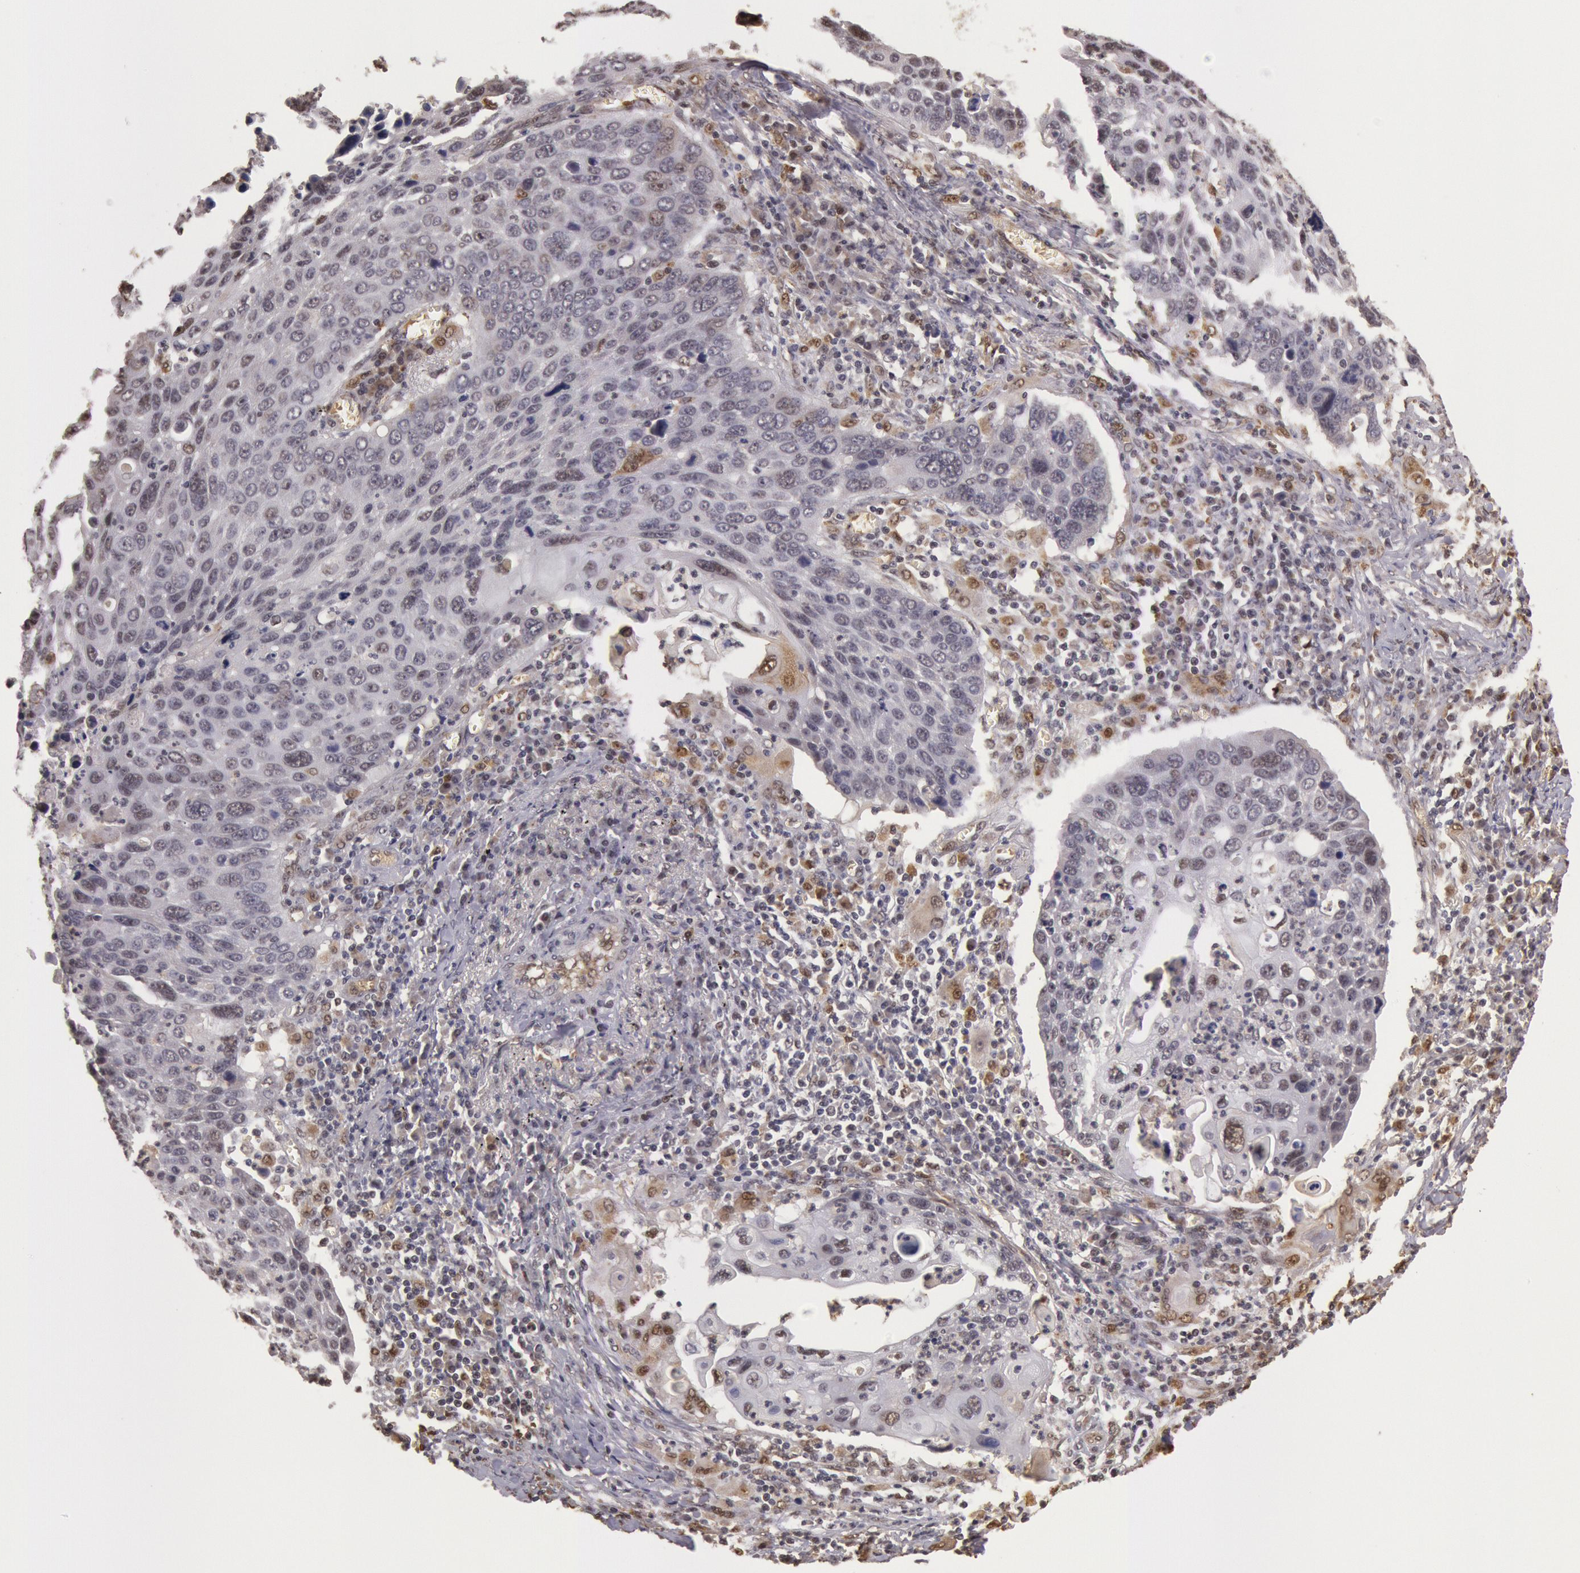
{"staining": {"intensity": "weak", "quantity": "<25%", "location": "nuclear"}, "tissue": "lung cancer", "cell_type": "Tumor cells", "image_type": "cancer", "snomed": [{"axis": "morphology", "description": "Squamous cell carcinoma, NOS"}, {"axis": "topography", "description": "Lung"}], "caption": "High magnification brightfield microscopy of squamous cell carcinoma (lung) stained with DAB (3,3'-diaminobenzidine) (brown) and counterstained with hematoxylin (blue): tumor cells show no significant expression.", "gene": "LIG4", "patient": {"sex": "male", "age": 68}}